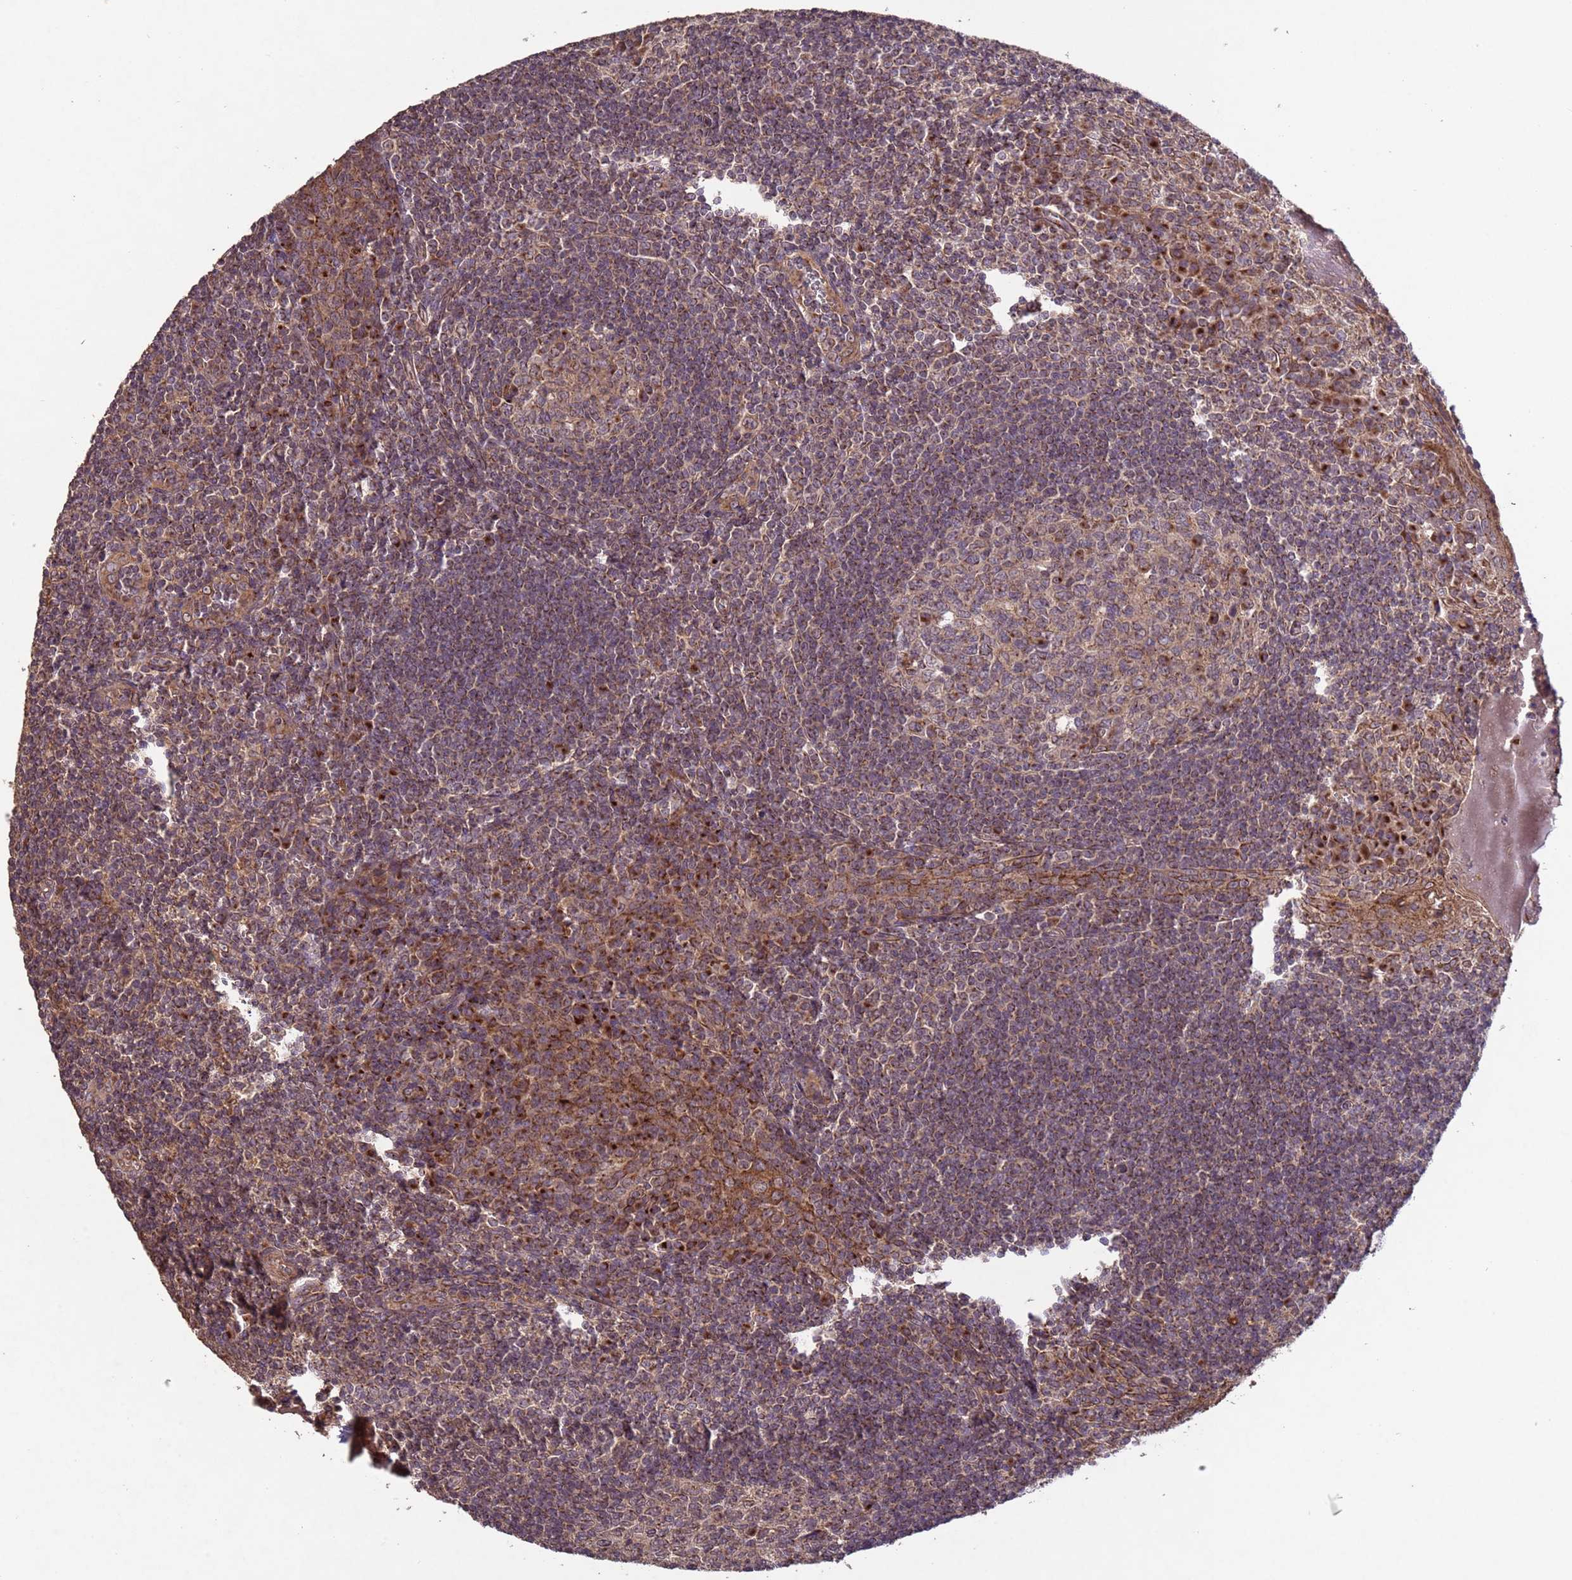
{"staining": {"intensity": "moderate", "quantity": ">75%", "location": "cytoplasmic/membranous"}, "tissue": "tonsil", "cell_type": "Germinal center cells", "image_type": "normal", "snomed": [{"axis": "morphology", "description": "Normal tissue, NOS"}, {"axis": "topography", "description": "Tonsil"}], "caption": "Brown immunohistochemical staining in unremarkable human tonsil demonstrates moderate cytoplasmic/membranous positivity in approximately >75% of germinal center cells. The staining was performed using DAB, with brown indicating positive protein expression. Nuclei are stained blue with hematoxylin.", "gene": "FASTKD1", "patient": {"sex": "male", "age": 27}}